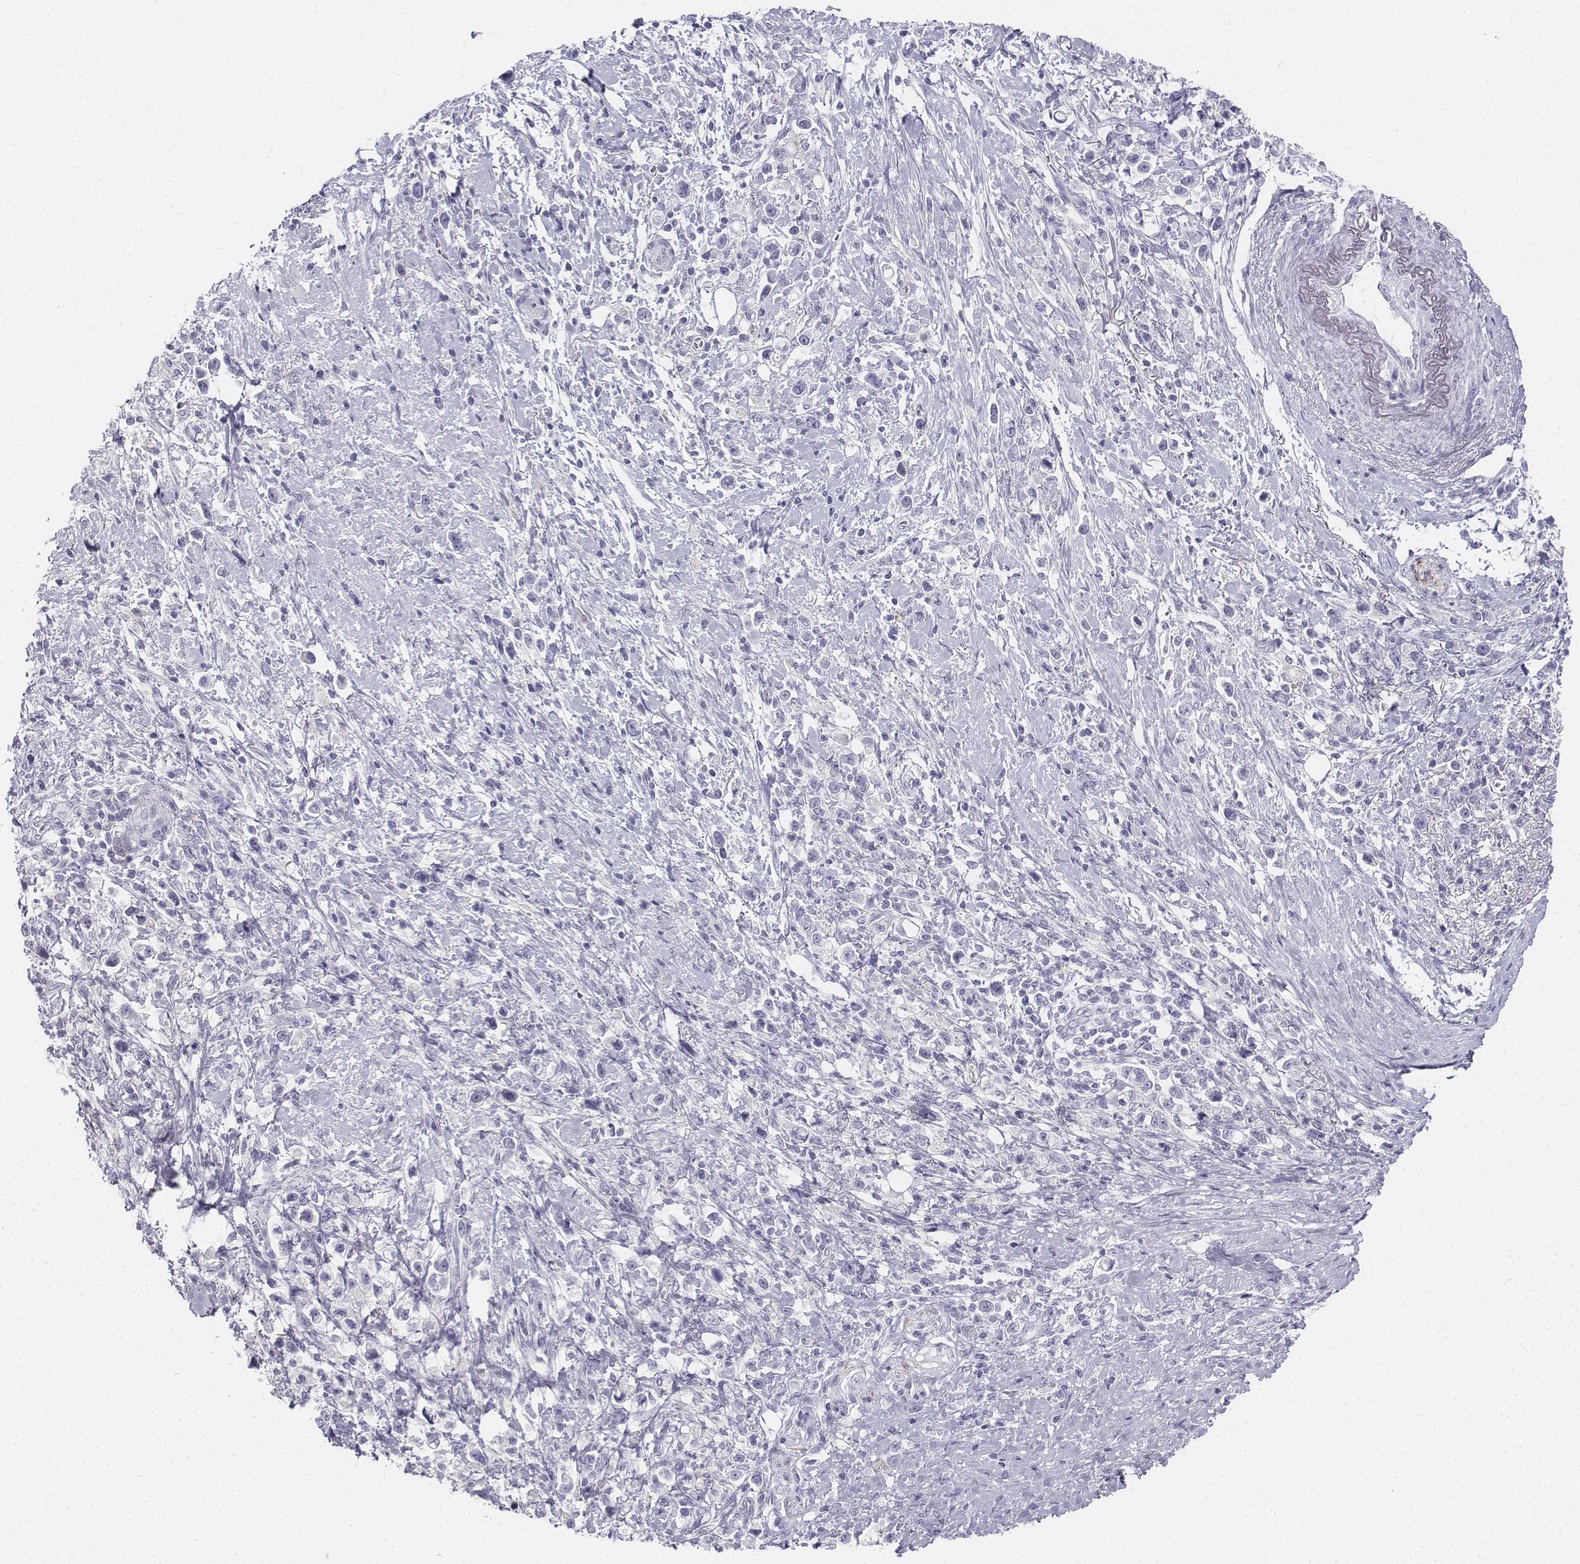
{"staining": {"intensity": "negative", "quantity": "none", "location": "none"}, "tissue": "stomach cancer", "cell_type": "Tumor cells", "image_type": "cancer", "snomed": [{"axis": "morphology", "description": "Adenocarcinoma, NOS"}, {"axis": "topography", "description": "Stomach"}], "caption": "The immunohistochemistry micrograph has no significant staining in tumor cells of adenocarcinoma (stomach) tissue. (Stains: DAB IHC with hematoxylin counter stain, Microscopy: brightfield microscopy at high magnification).", "gene": "TH", "patient": {"sex": "male", "age": 63}}